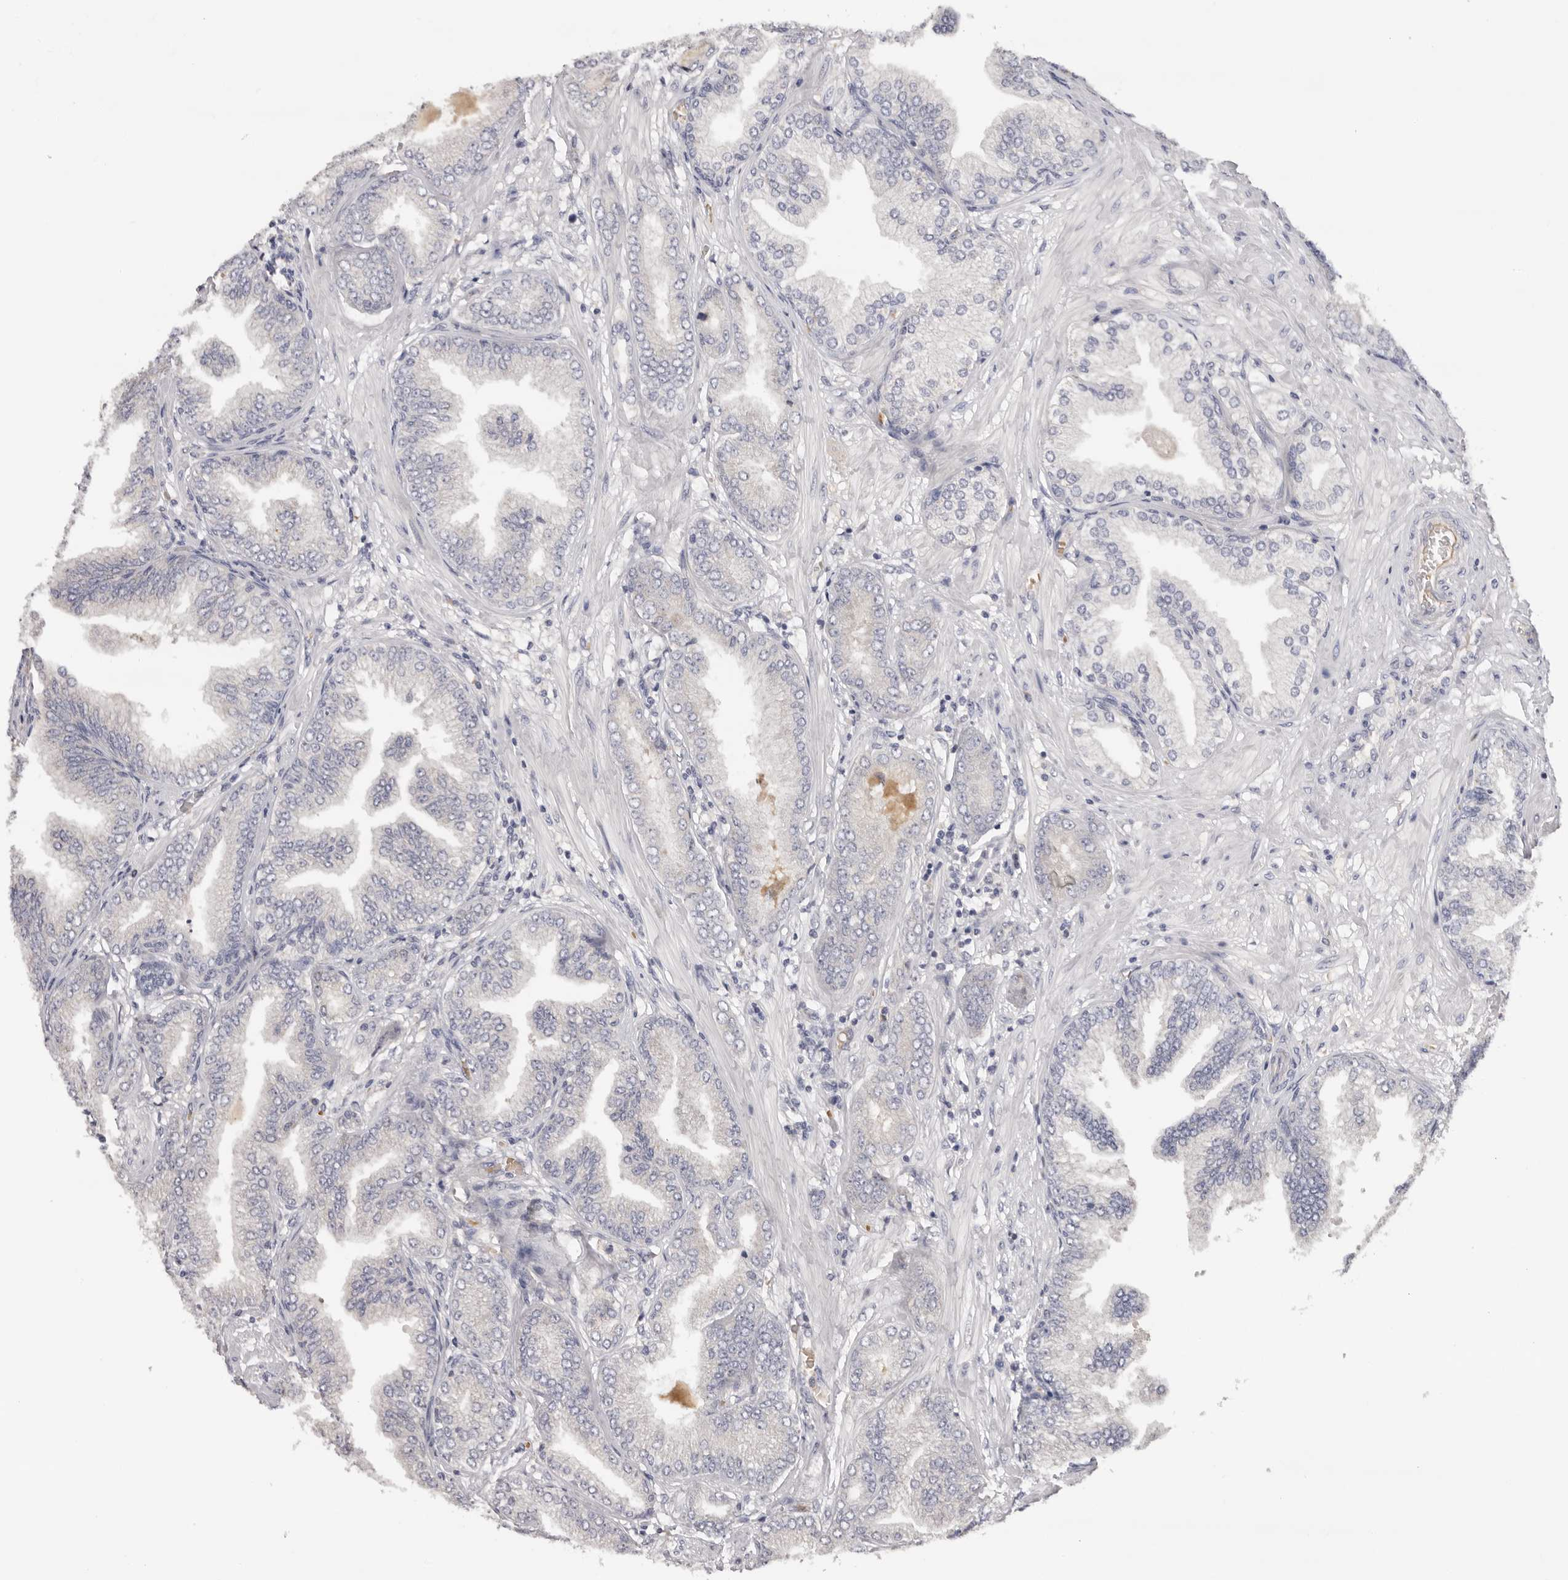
{"staining": {"intensity": "negative", "quantity": "none", "location": "none"}, "tissue": "prostate cancer", "cell_type": "Tumor cells", "image_type": "cancer", "snomed": [{"axis": "morphology", "description": "Adenocarcinoma, Low grade"}, {"axis": "topography", "description": "Prostate"}], "caption": "Tumor cells are negative for brown protein staining in prostate cancer (low-grade adenocarcinoma). (Stains: DAB (3,3'-diaminobenzidine) IHC with hematoxylin counter stain, Microscopy: brightfield microscopy at high magnification).", "gene": "KIF2B", "patient": {"sex": "male", "age": 63}}